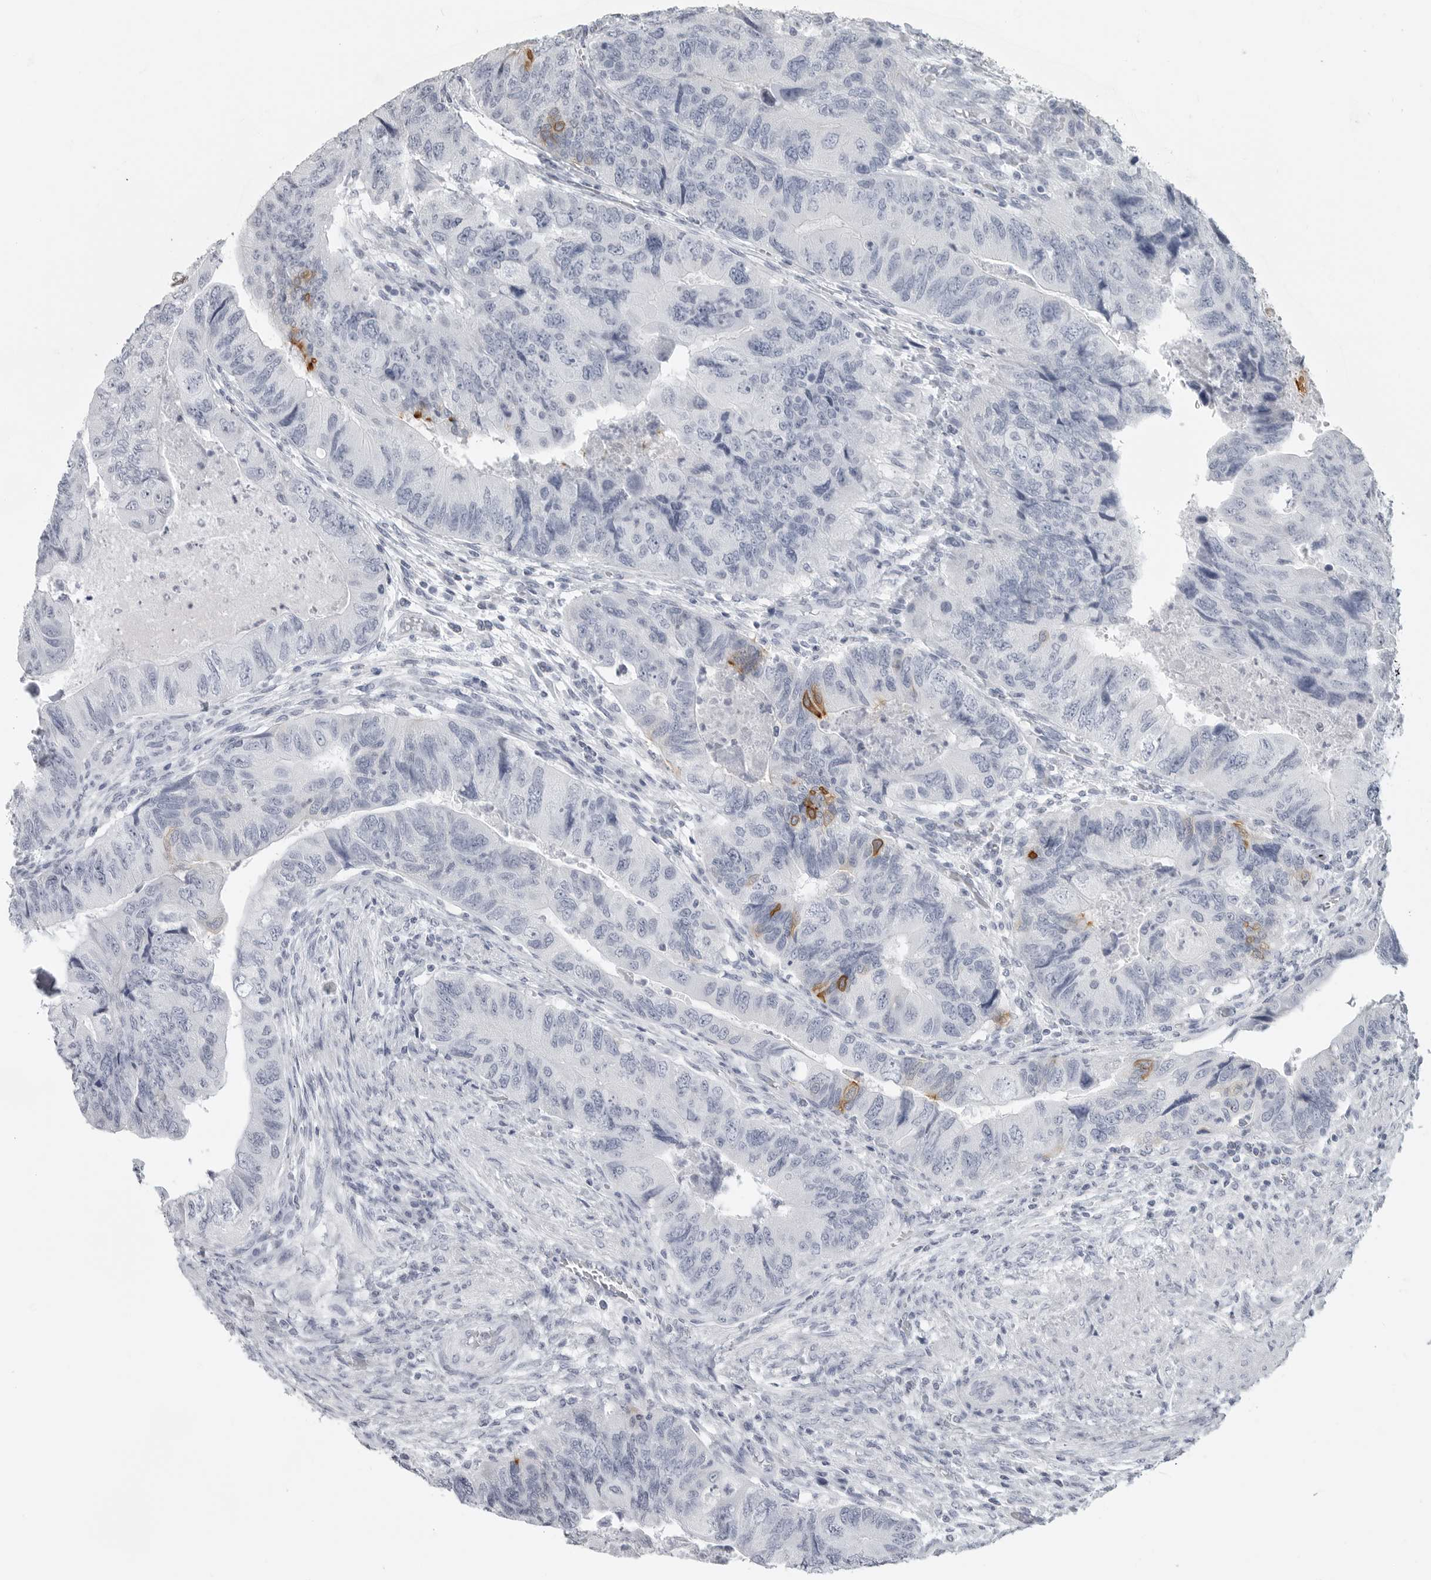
{"staining": {"intensity": "moderate", "quantity": "<25%", "location": "cytoplasmic/membranous"}, "tissue": "colorectal cancer", "cell_type": "Tumor cells", "image_type": "cancer", "snomed": [{"axis": "morphology", "description": "Adenocarcinoma, NOS"}, {"axis": "topography", "description": "Rectum"}], "caption": "The histopathology image exhibits a brown stain indicating the presence of a protein in the cytoplasmic/membranous of tumor cells in colorectal cancer. (DAB (3,3'-diaminobenzidine) IHC, brown staining for protein, blue staining for nuclei).", "gene": "LY6D", "patient": {"sex": "male", "age": 63}}